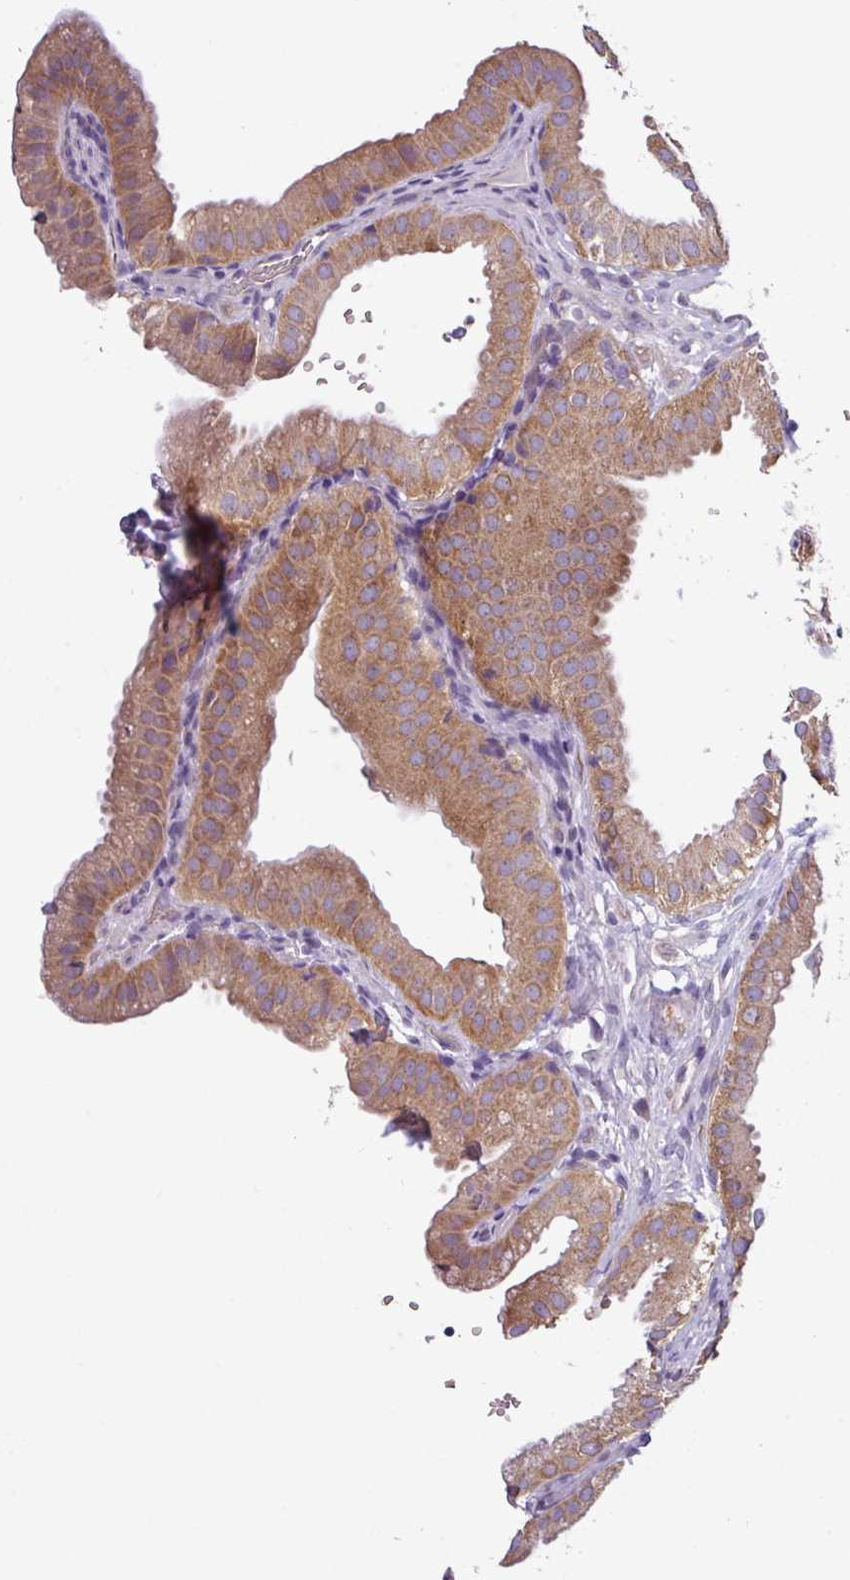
{"staining": {"intensity": "moderate", "quantity": ">75%", "location": "cytoplasmic/membranous"}, "tissue": "gallbladder", "cell_type": "Glandular cells", "image_type": "normal", "snomed": [{"axis": "morphology", "description": "Normal tissue, NOS"}, {"axis": "topography", "description": "Gallbladder"}], "caption": "Protein expression analysis of normal gallbladder shows moderate cytoplasmic/membranous staining in approximately >75% of glandular cells. Nuclei are stained in blue.", "gene": "SLC23A2", "patient": {"sex": "female", "age": 61}}